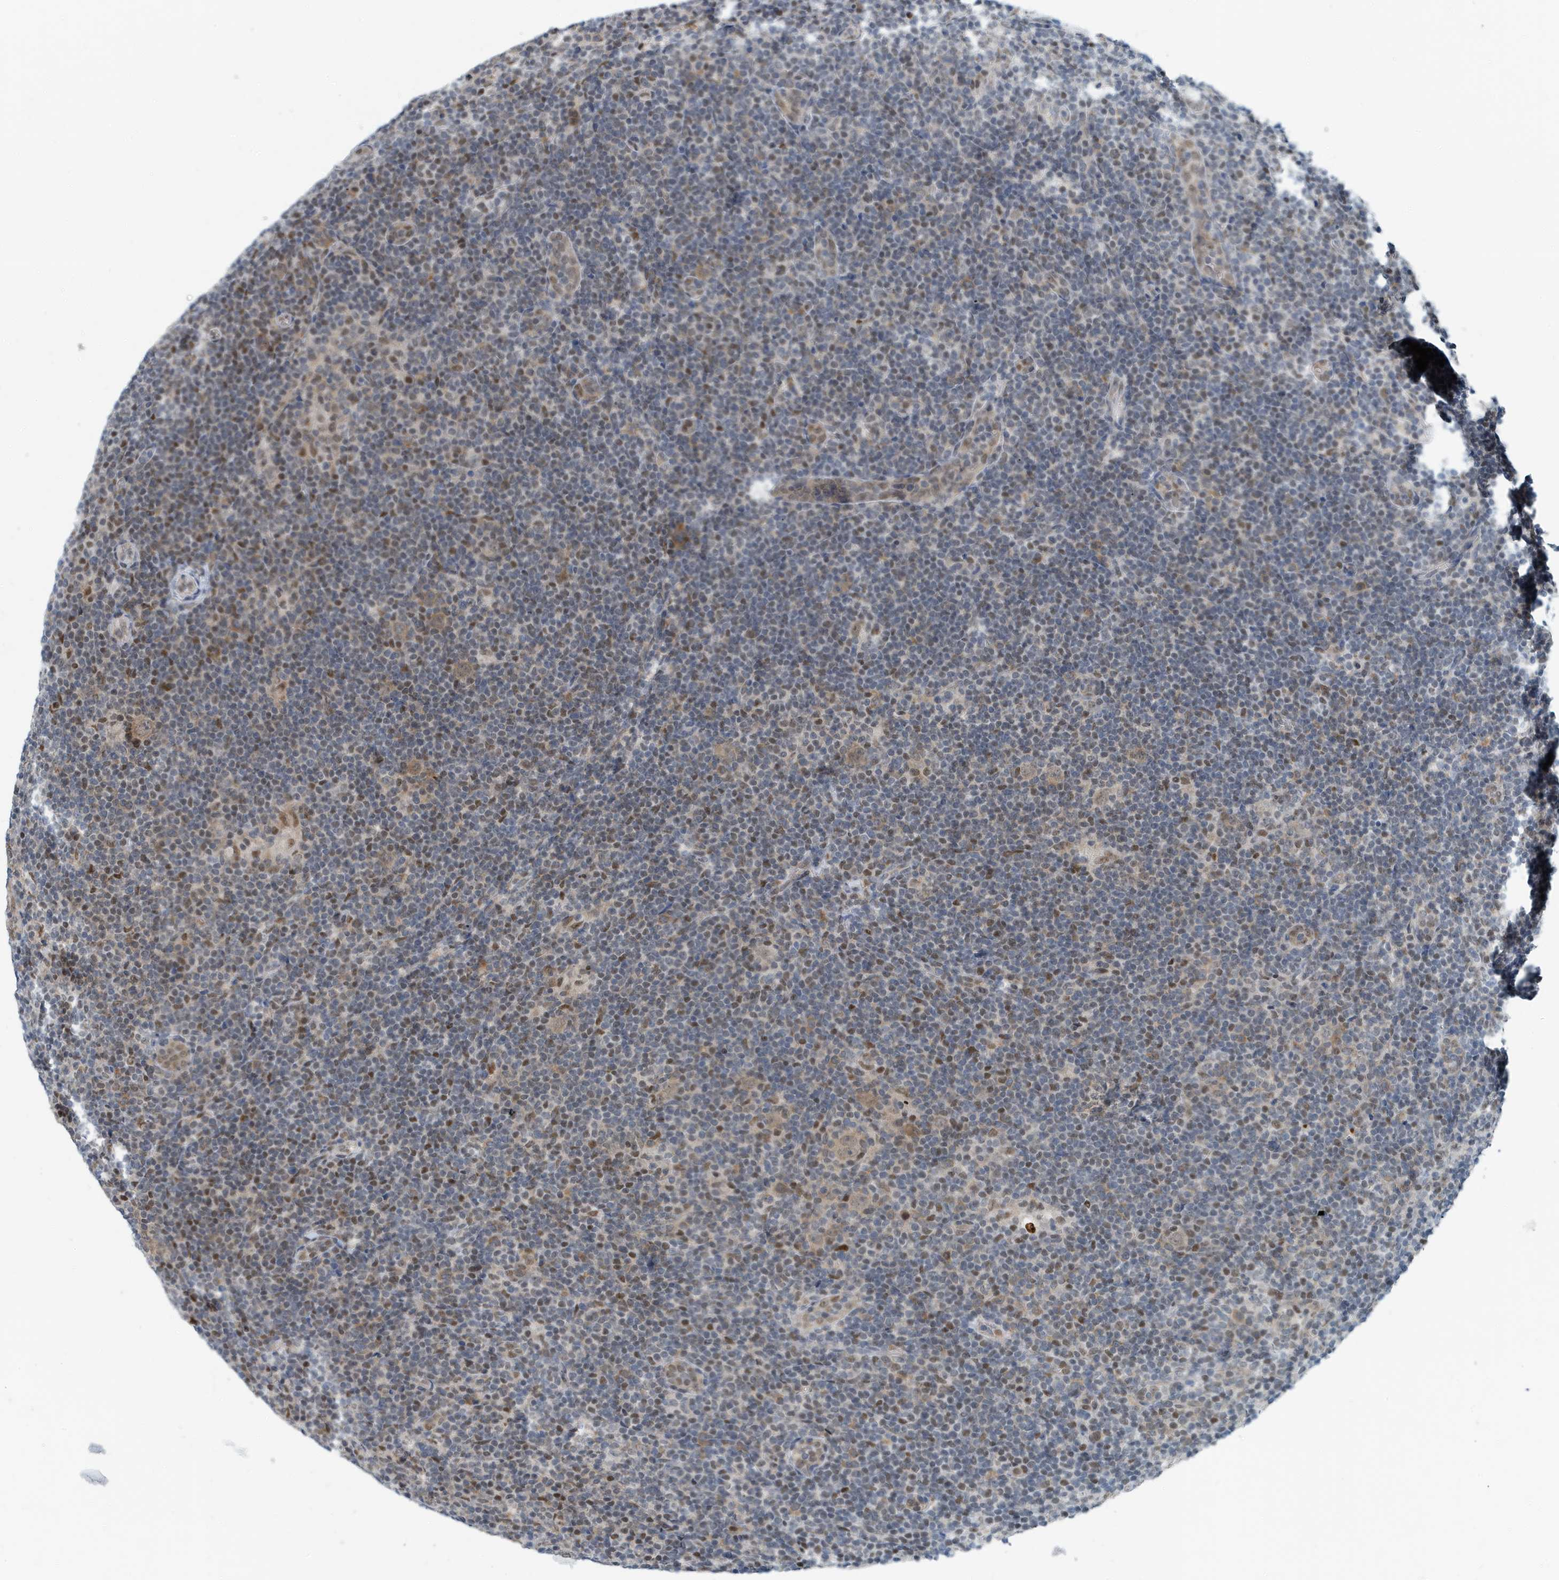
{"staining": {"intensity": "weak", "quantity": ">75%", "location": "cytoplasmic/membranous,nuclear"}, "tissue": "lymphoma", "cell_type": "Tumor cells", "image_type": "cancer", "snomed": [{"axis": "morphology", "description": "Hodgkin's disease, NOS"}, {"axis": "topography", "description": "Lymph node"}], "caption": "A high-resolution image shows immunohistochemistry staining of Hodgkin's disease, which shows weak cytoplasmic/membranous and nuclear staining in approximately >75% of tumor cells.", "gene": "KIF15", "patient": {"sex": "female", "age": 57}}